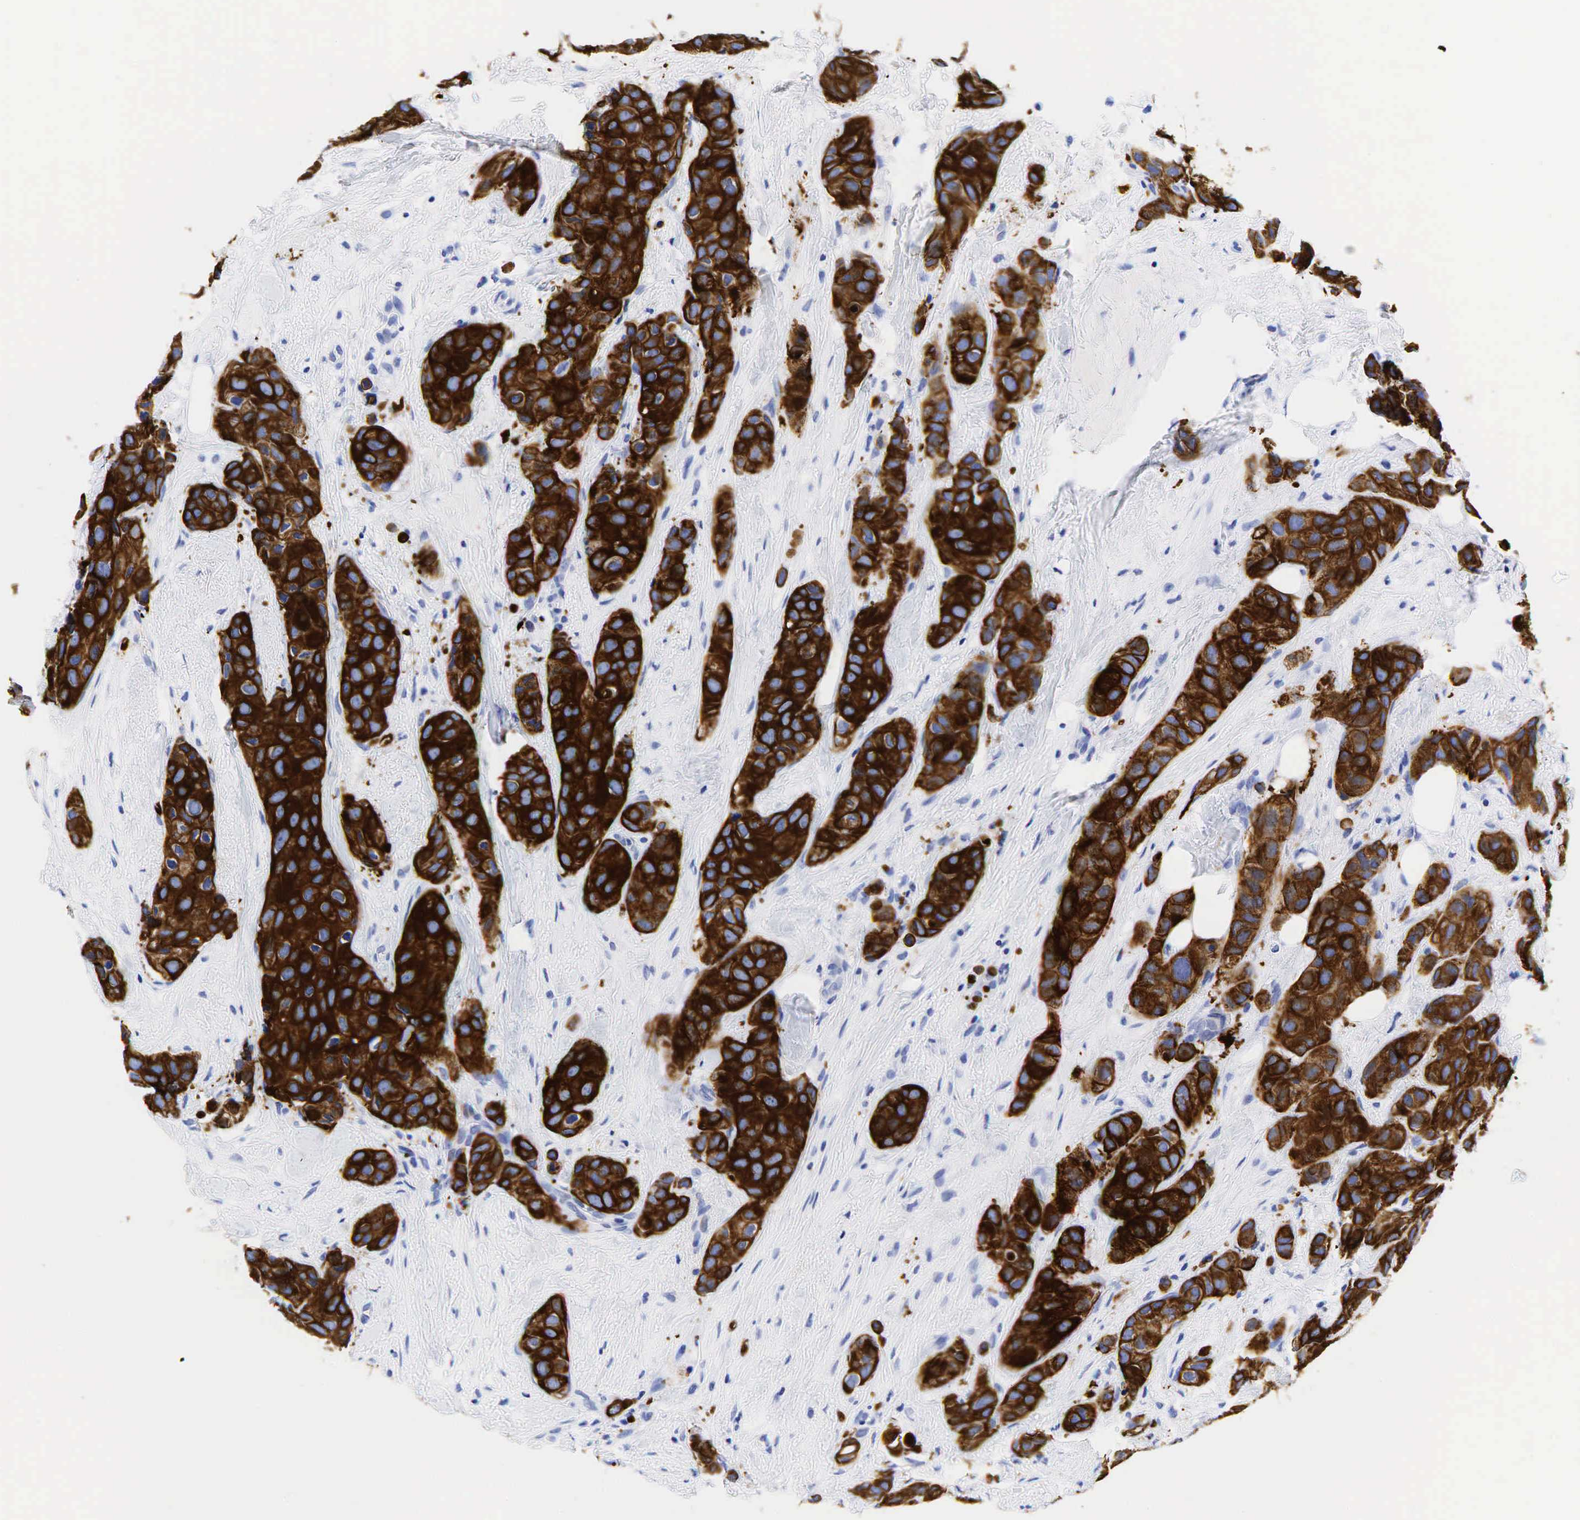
{"staining": {"intensity": "strong", "quantity": ">75%", "location": "cytoplasmic/membranous"}, "tissue": "breast cancer", "cell_type": "Tumor cells", "image_type": "cancer", "snomed": [{"axis": "morphology", "description": "Duct carcinoma"}, {"axis": "topography", "description": "Breast"}], "caption": "The micrograph shows a brown stain indicating the presence of a protein in the cytoplasmic/membranous of tumor cells in intraductal carcinoma (breast). The staining was performed using DAB, with brown indicating positive protein expression. Nuclei are stained blue with hematoxylin.", "gene": "KRT18", "patient": {"sex": "female", "age": 68}}